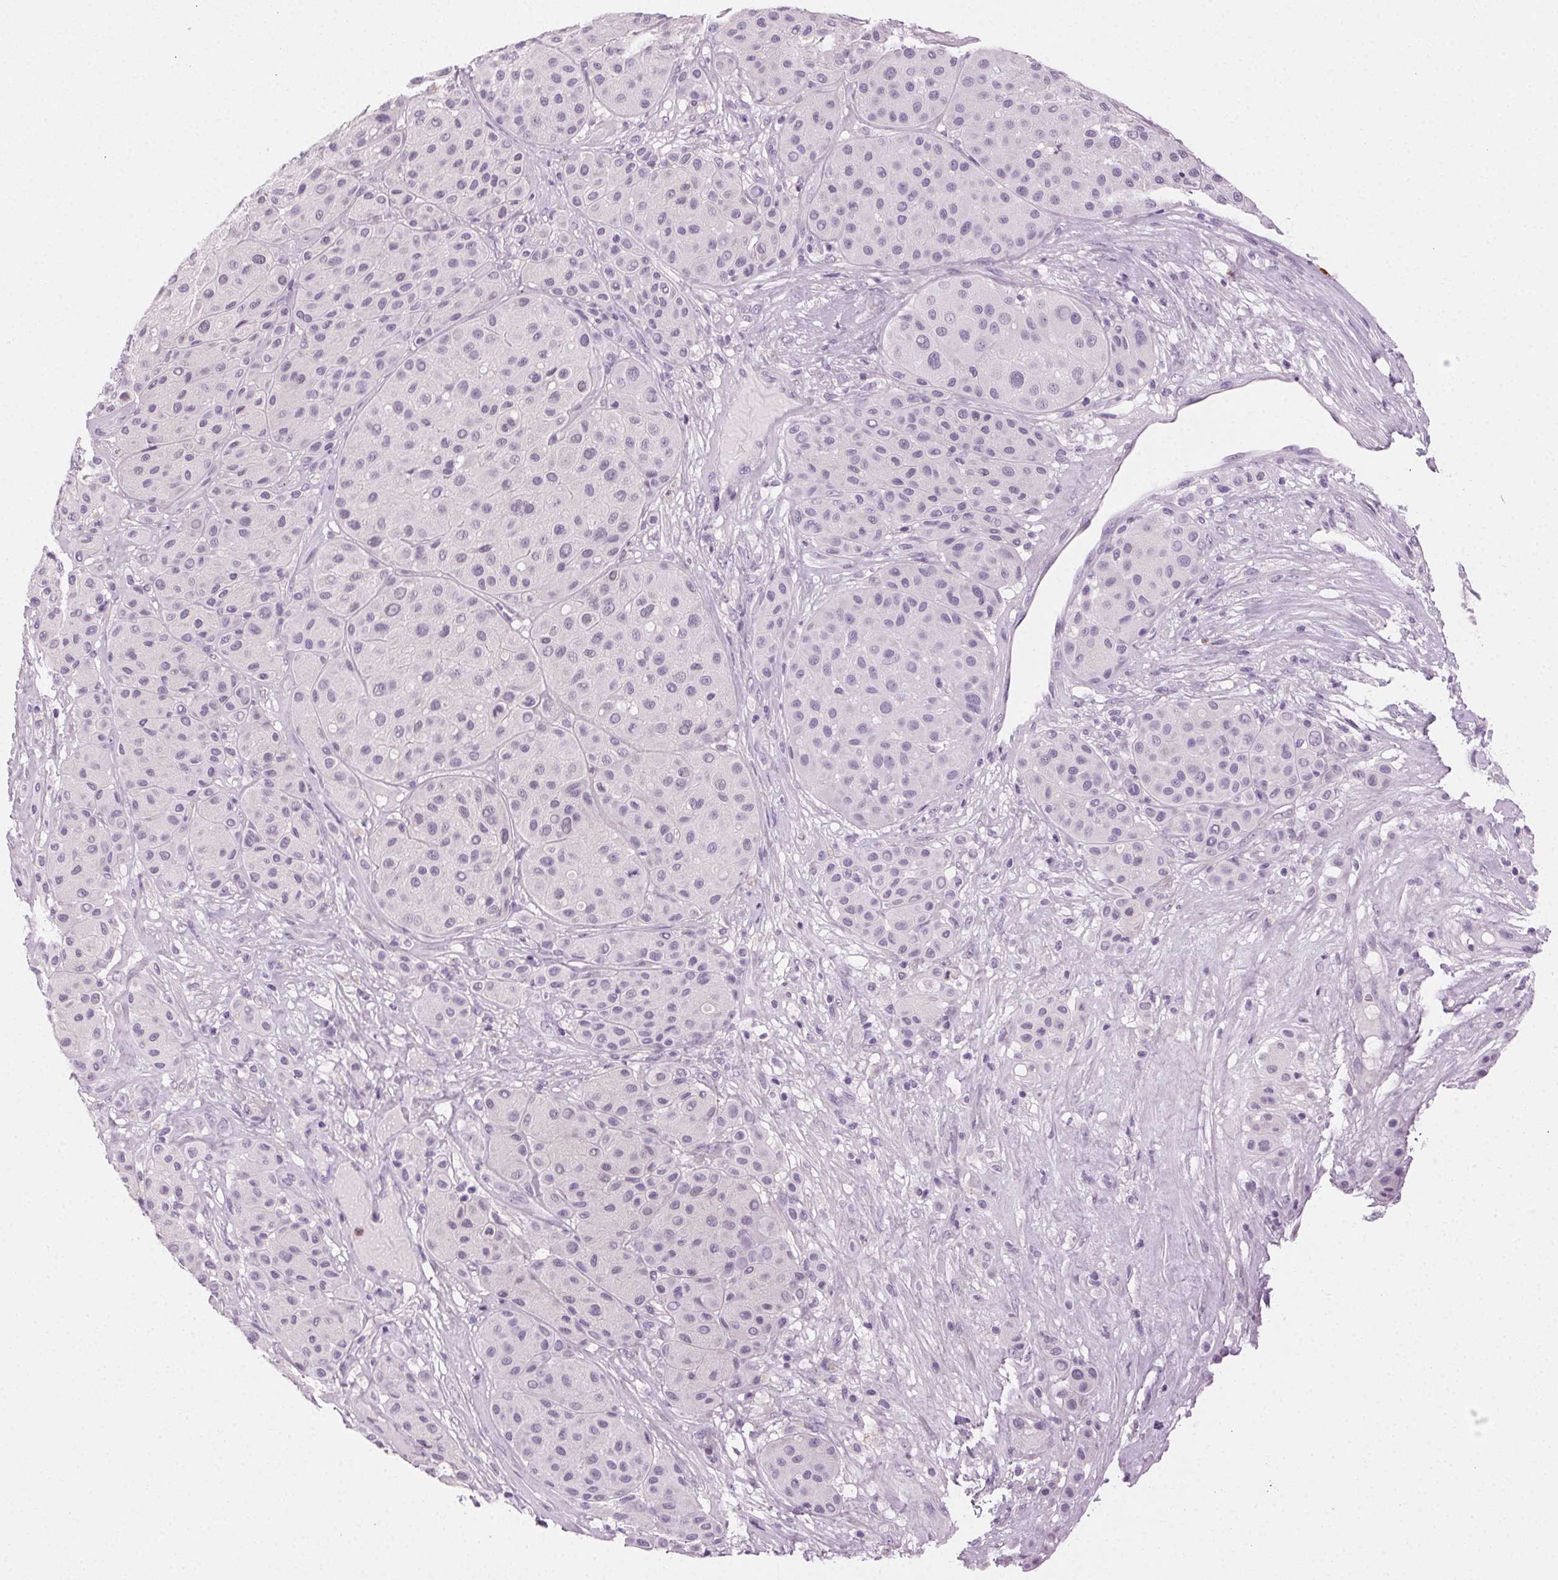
{"staining": {"intensity": "negative", "quantity": "none", "location": "none"}, "tissue": "melanoma", "cell_type": "Tumor cells", "image_type": "cancer", "snomed": [{"axis": "morphology", "description": "Malignant melanoma, Metastatic site"}, {"axis": "topography", "description": "Smooth muscle"}], "caption": "Tumor cells are negative for brown protein staining in melanoma.", "gene": "MPO", "patient": {"sex": "male", "age": 41}}